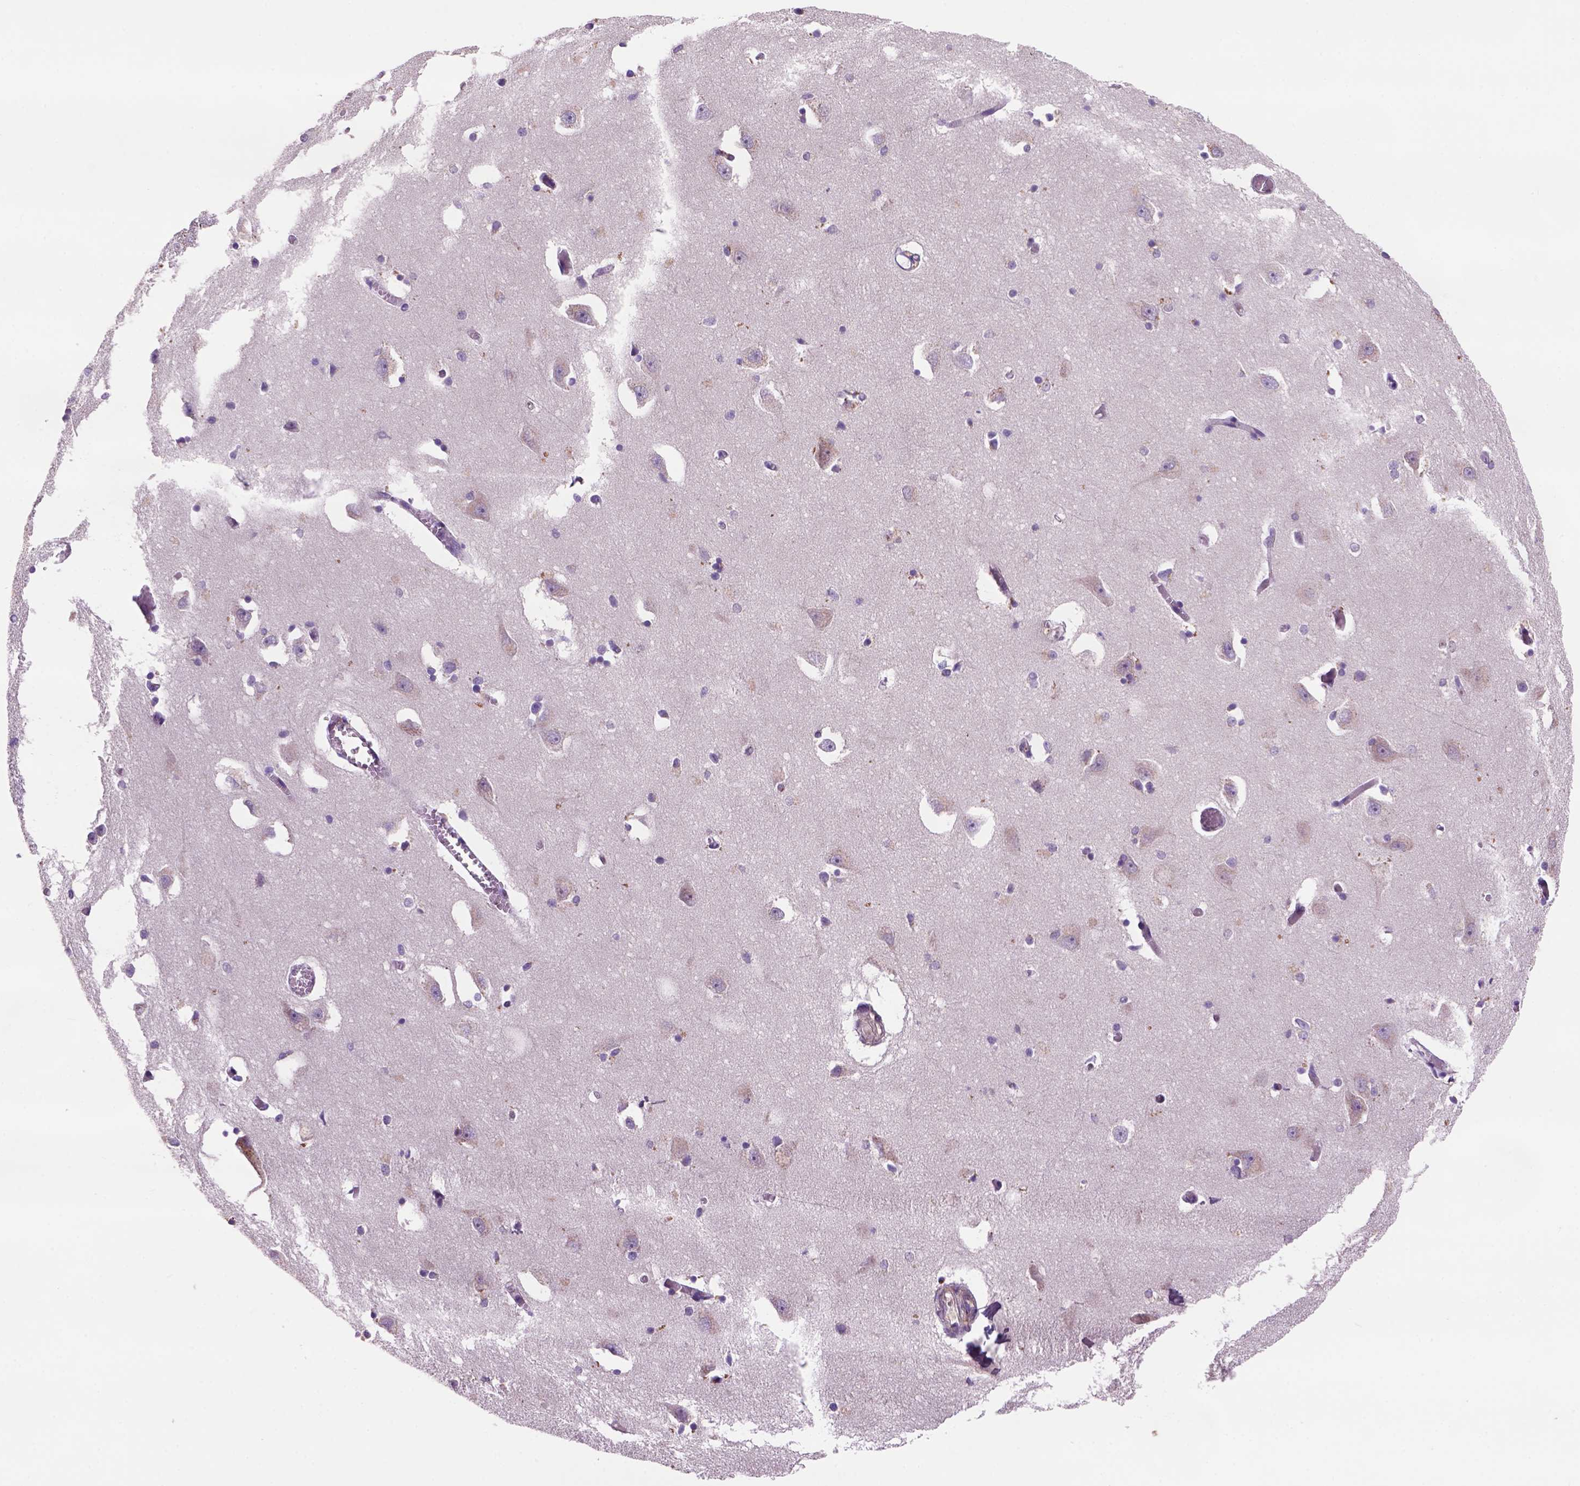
{"staining": {"intensity": "weak", "quantity": "<25%", "location": "cytoplasmic/membranous"}, "tissue": "caudate", "cell_type": "Glial cells", "image_type": "normal", "snomed": [{"axis": "morphology", "description": "Normal tissue, NOS"}, {"axis": "topography", "description": "Lateral ventricle wall"}, {"axis": "topography", "description": "Hippocampus"}], "caption": "The histopathology image shows no staining of glial cells in normal caudate.", "gene": "WARS2", "patient": {"sex": "female", "age": 63}}